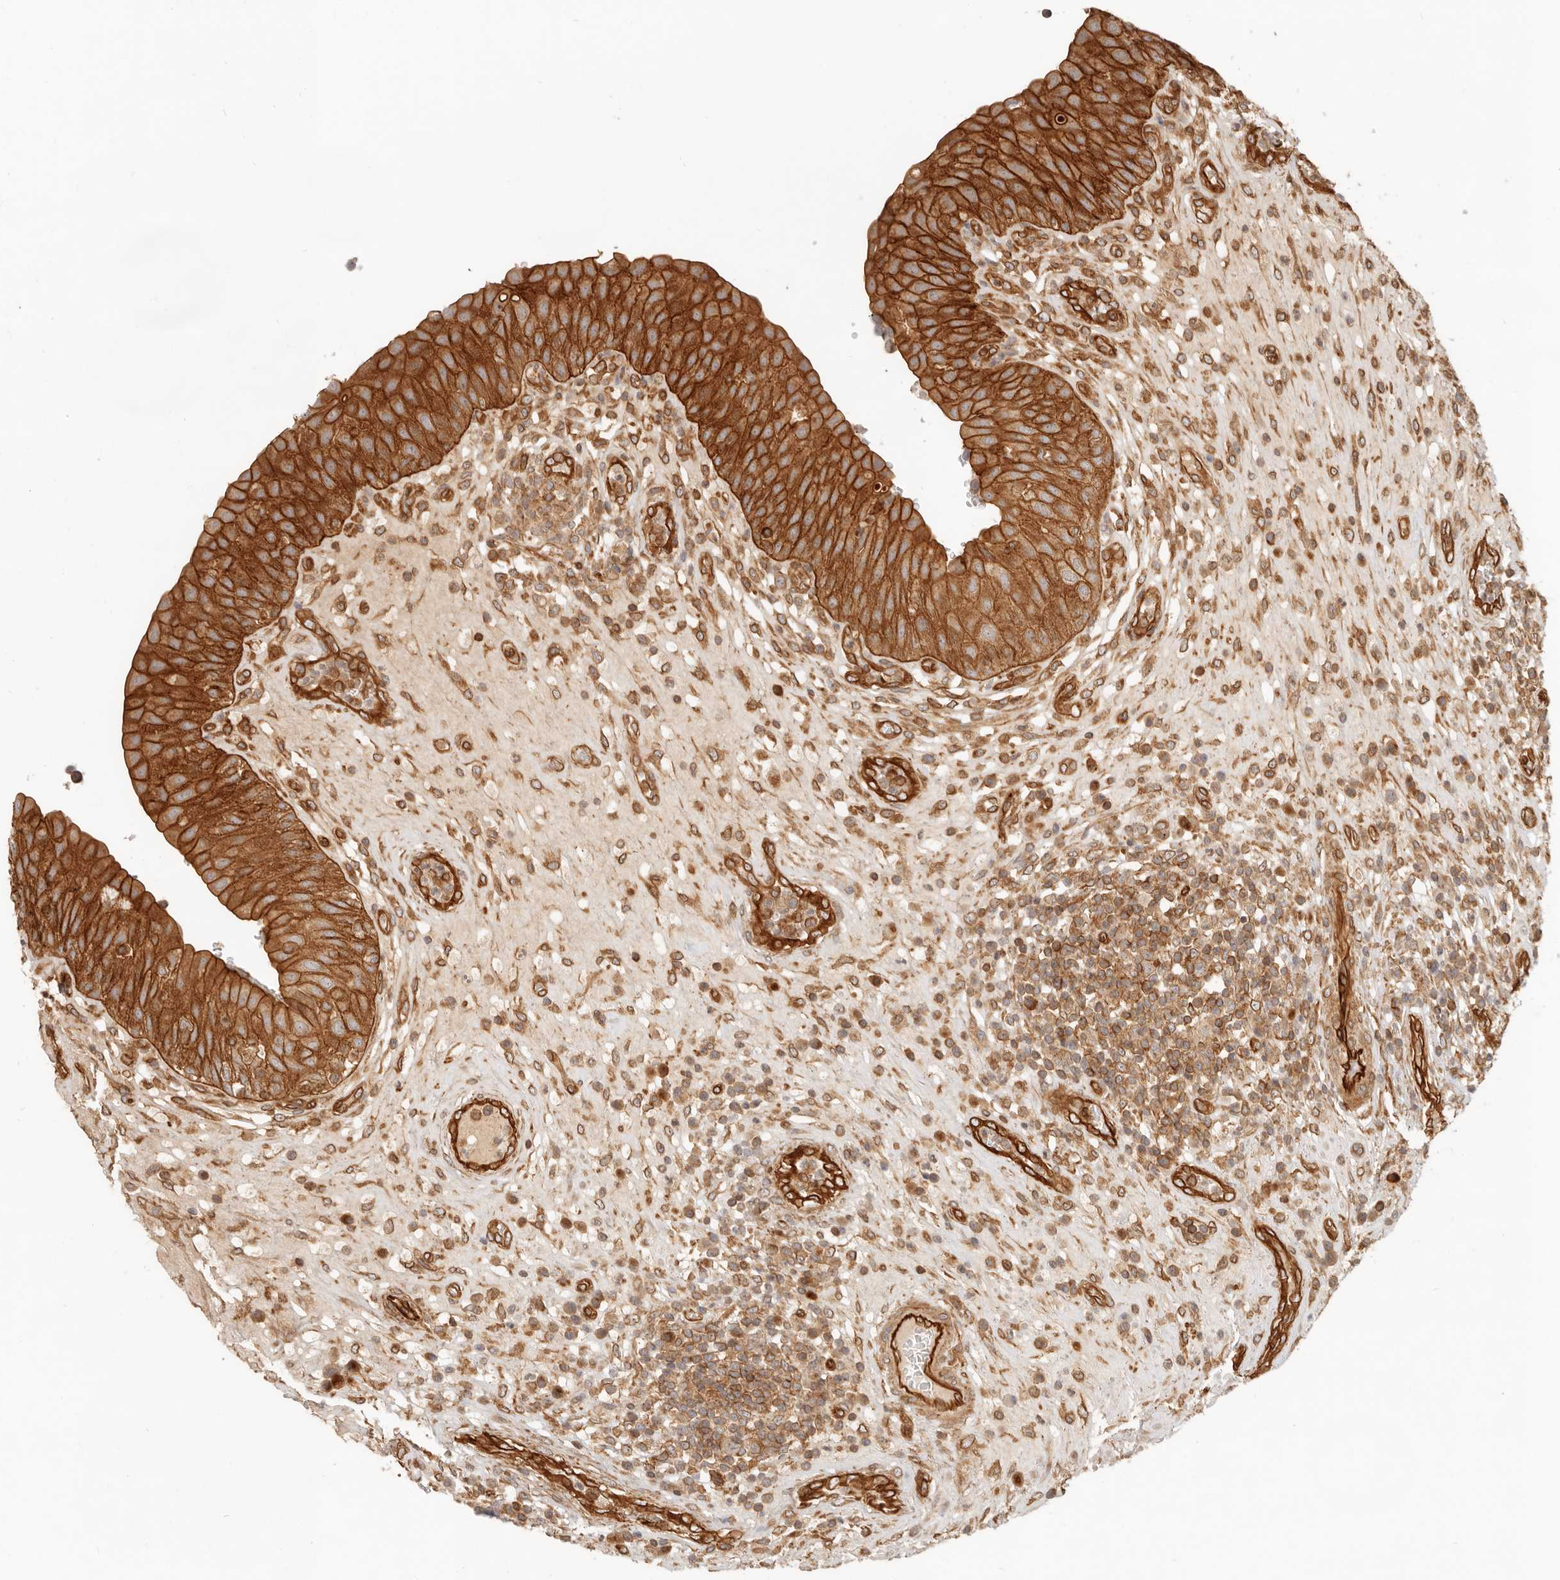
{"staining": {"intensity": "strong", "quantity": ">75%", "location": "cytoplasmic/membranous"}, "tissue": "urinary bladder", "cell_type": "Urothelial cells", "image_type": "normal", "snomed": [{"axis": "morphology", "description": "Normal tissue, NOS"}, {"axis": "topography", "description": "Urinary bladder"}], "caption": "DAB (3,3'-diaminobenzidine) immunohistochemical staining of normal human urinary bladder demonstrates strong cytoplasmic/membranous protein positivity in approximately >75% of urothelial cells. (DAB IHC with brightfield microscopy, high magnification).", "gene": "UFSP1", "patient": {"sex": "female", "age": 62}}